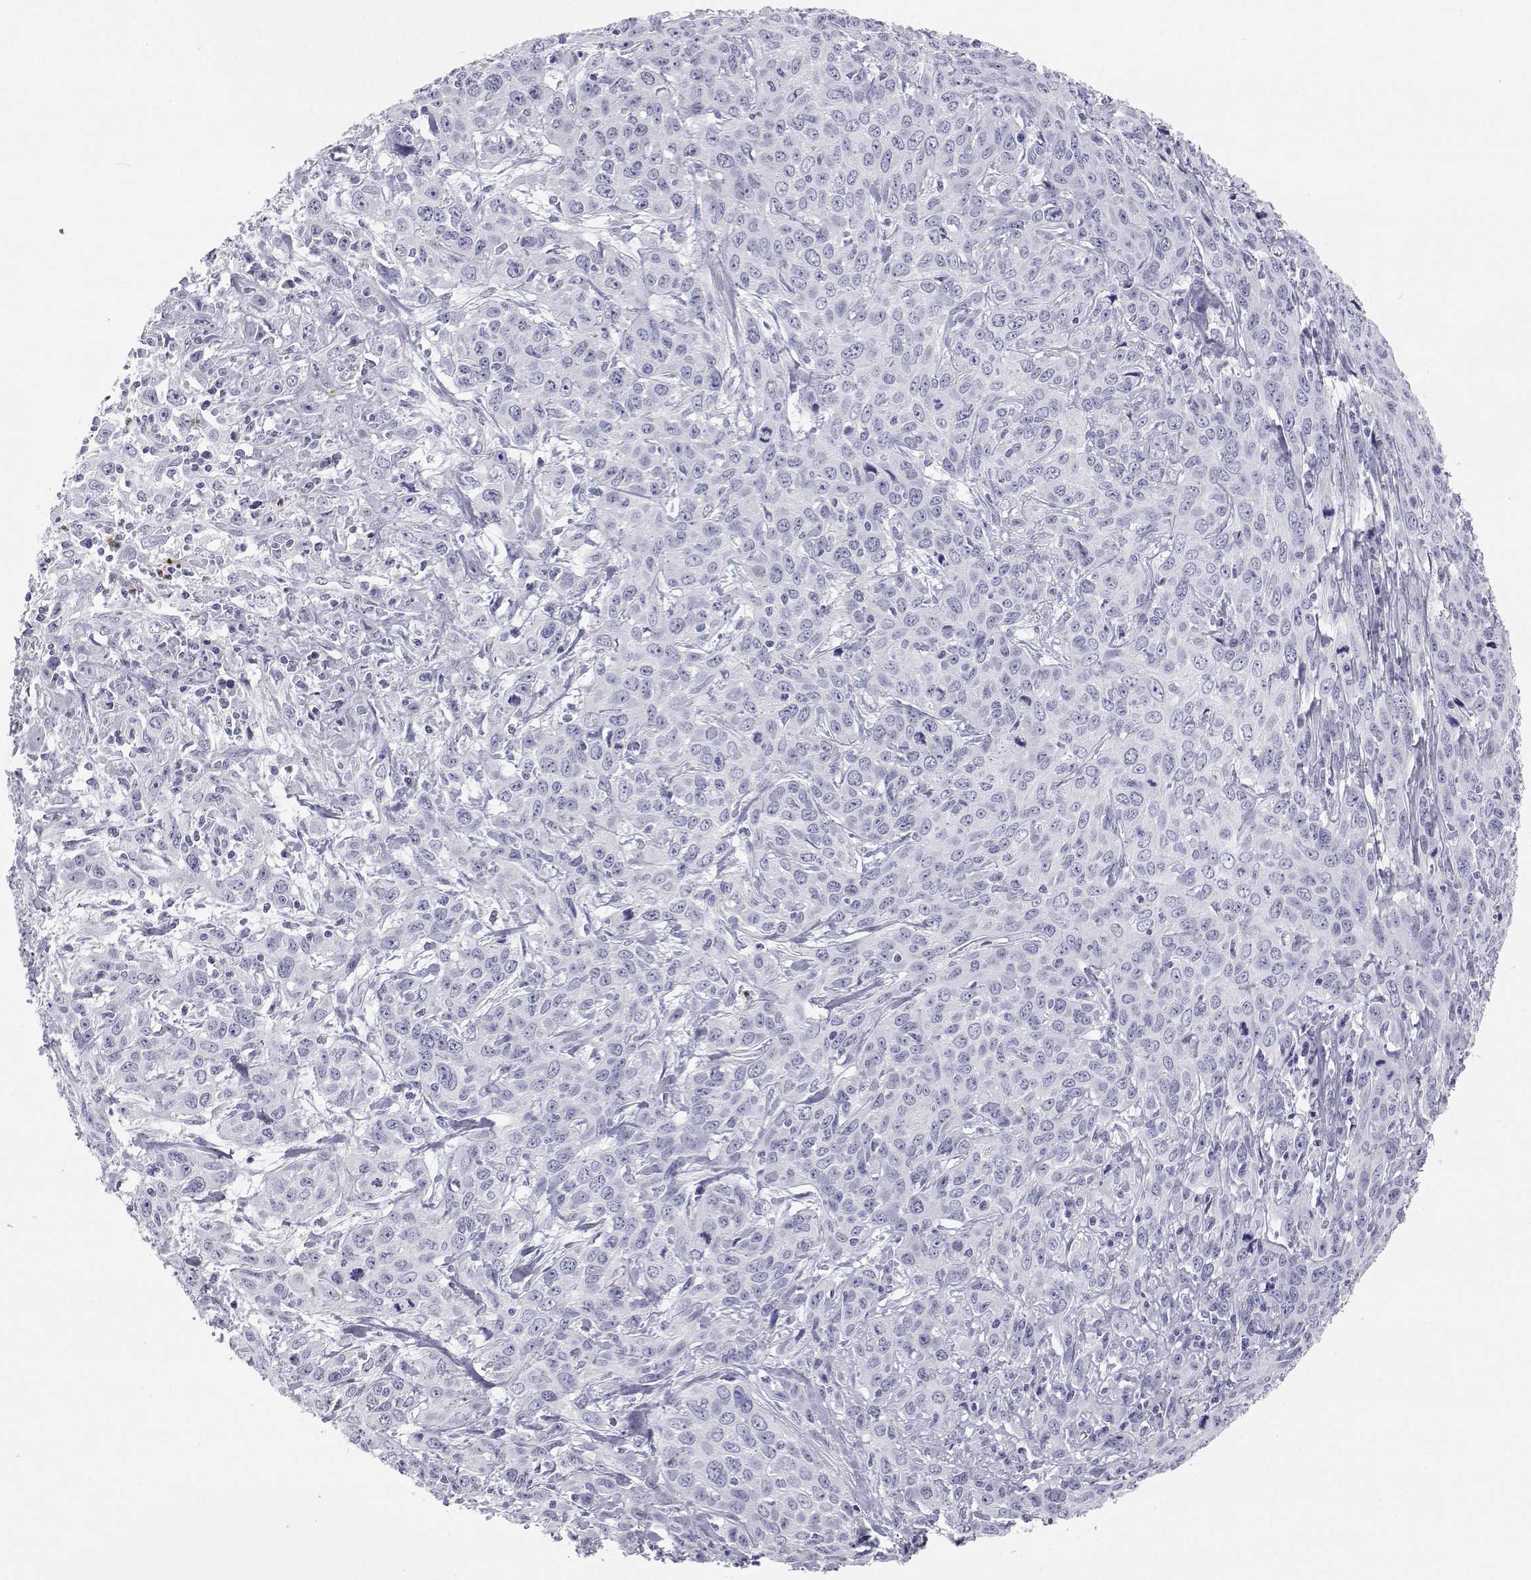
{"staining": {"intensity": "negative", "quantity": "none", "location": "none"}, "tissue": "cervical cancer", "cell_type": "Tumor cells", "image_type": "cancer", "snomed": [{"axis": "morphology", "description": "Squamous cell carcinoma, NOS"}, {"axis": "topography", "description": "Cervix"}], "caption": "A micrograph of human cervical cancer is negative for staining in tumor cells.", "gene": "SFTPB", "patient": {"sex": "female", "age": 38}}